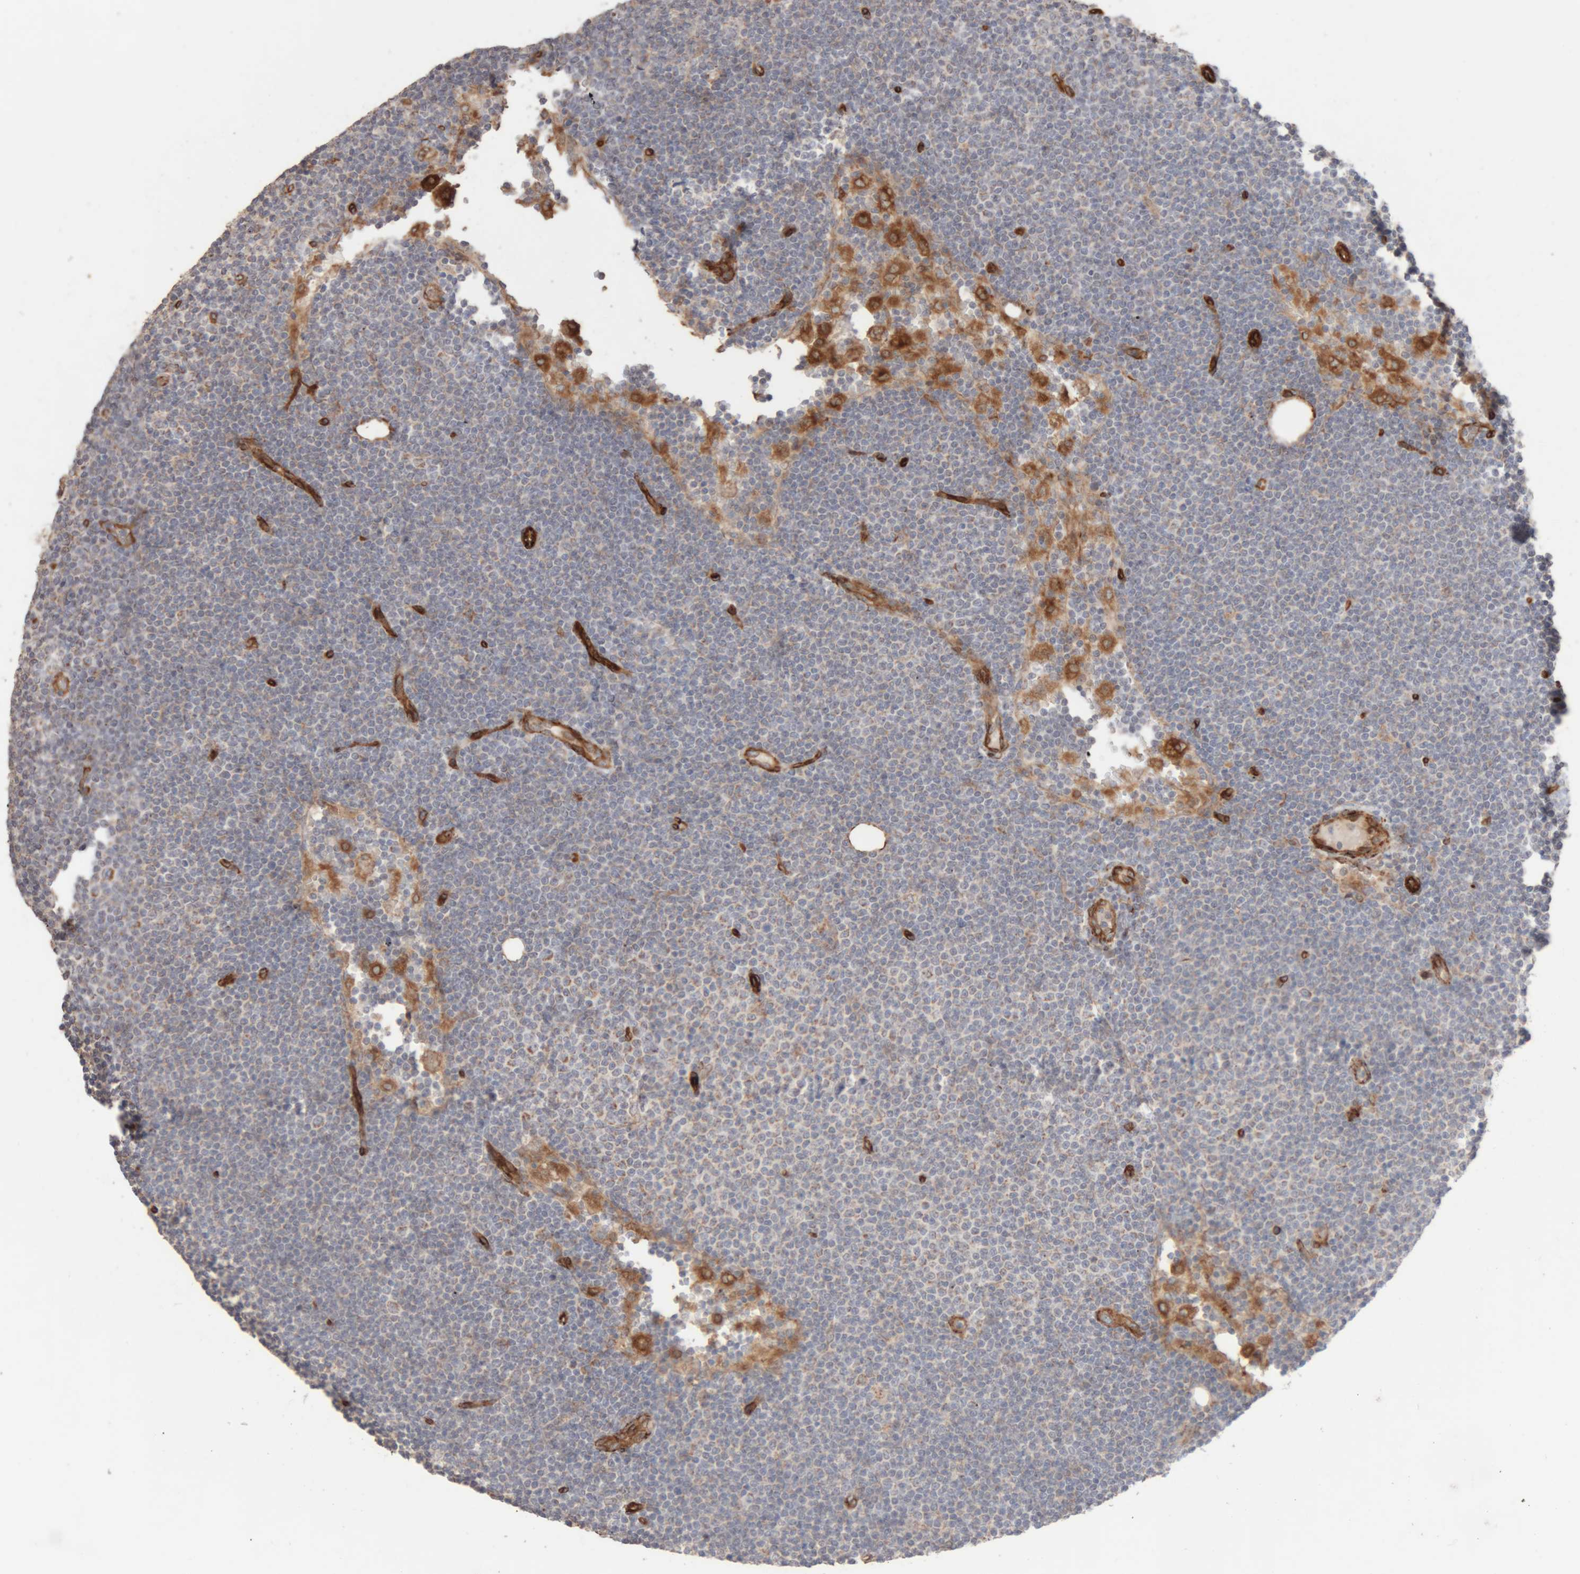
{"staining": {"intensity": "weak", "quantity": "<25%", "location": "cytoplasmic/membranous"}, "tissue": "lymphoma", "cell_type": "Tumor cells", "image_type": "cancer", "snomed": [{"axis": "morphology", "description": "Malignant lymphoma, non-Hodgkin's type, Low grade"}, {"axis": "topography", "description": "Lymph node"}], "caption": "The photomicrograph reveals no significant expression in tumor cells of low-grade malignant lymphoma, non-Hodgkin's type.", "gene": "RAB32", "patient": {"sex": "female", "age": 53}}